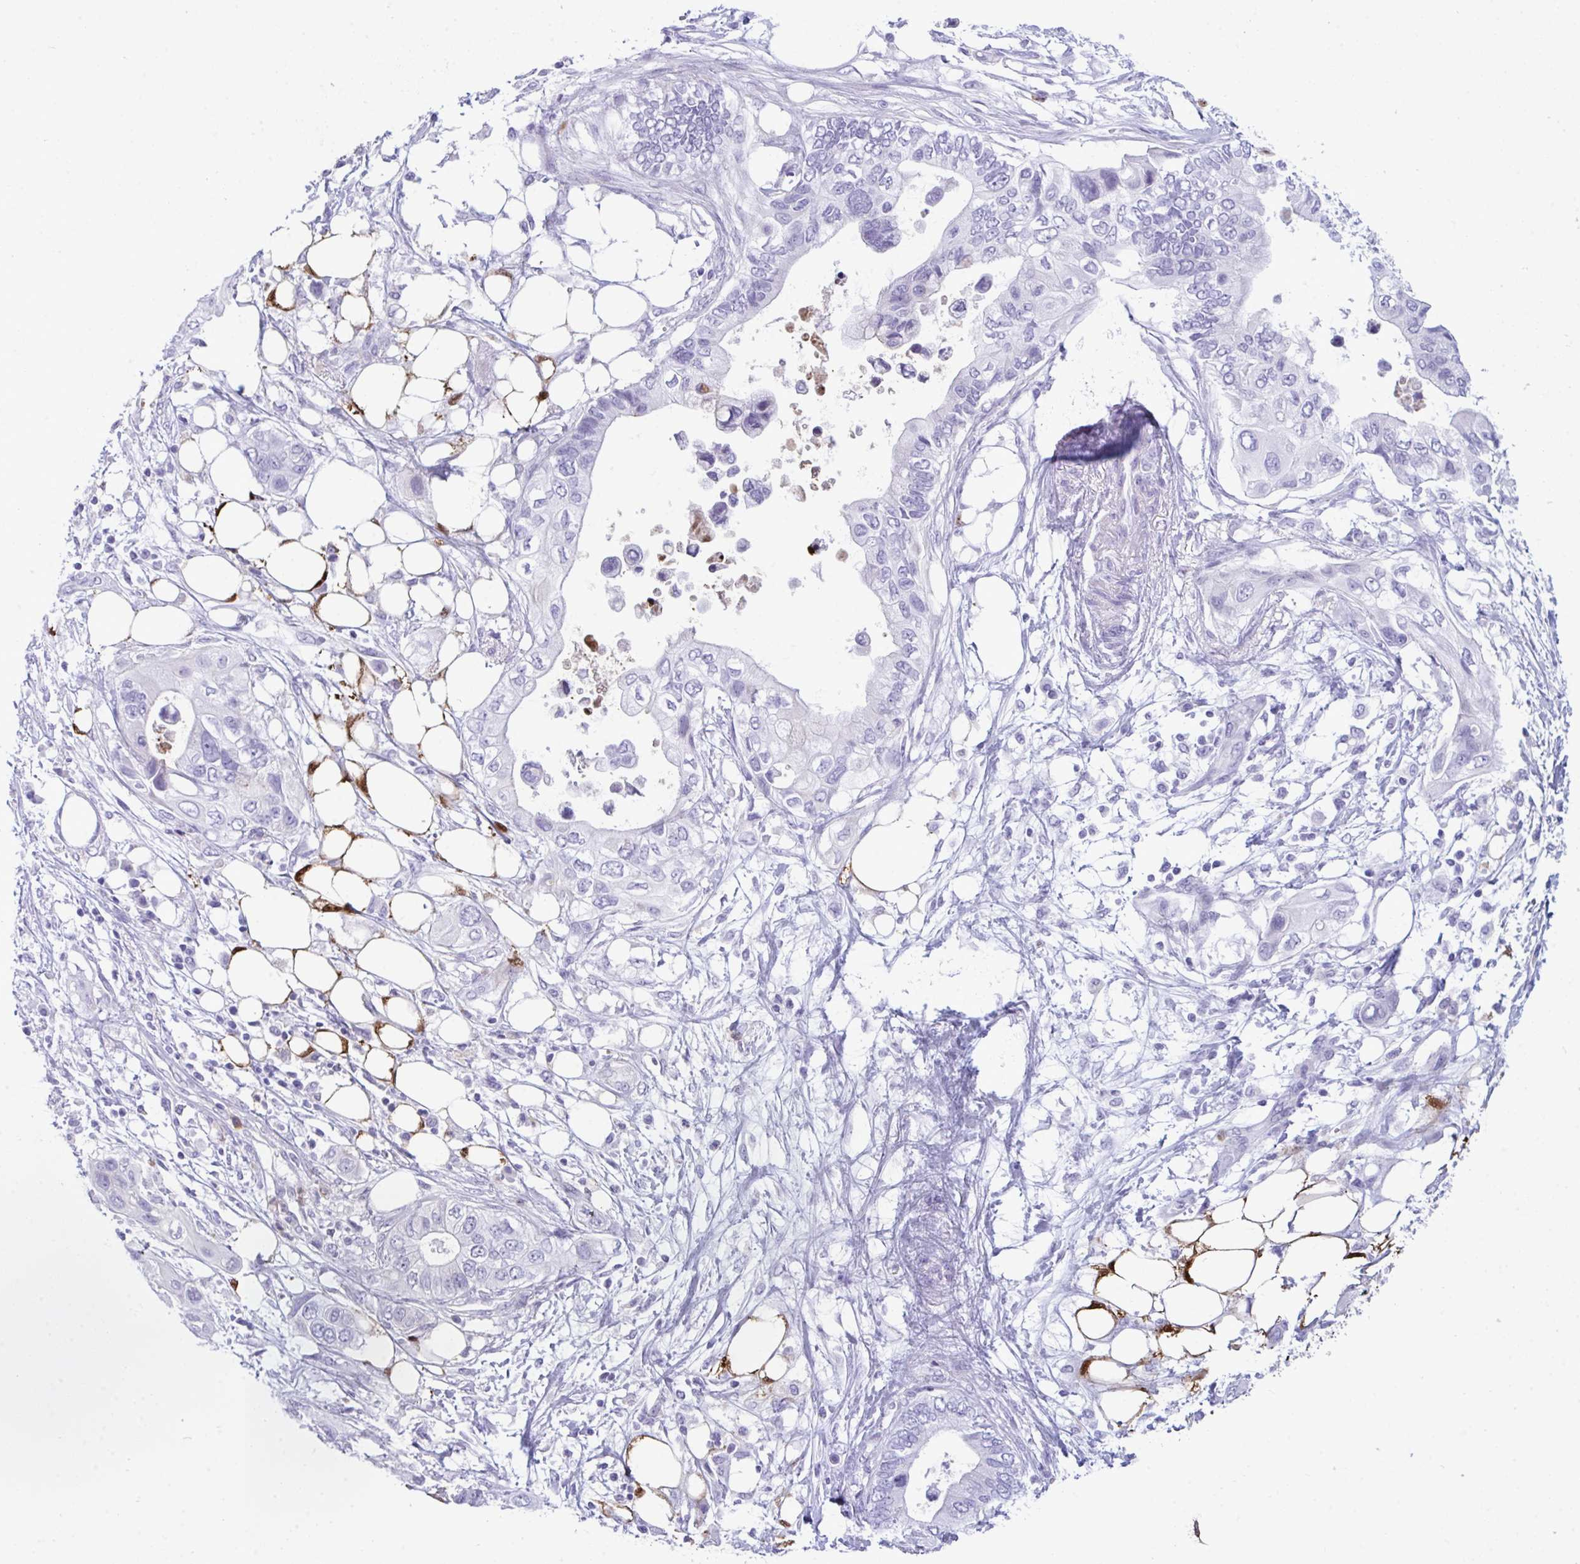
{"staining": {"intensity": "negative", "quantity": "none", "location": "none"}, "tissue": "pancreatic cancer", "cell_type": "Tumor cells", "image_type": "cancer", "snomed": [{"axis": "morphology", "description": "Adenocarcinoma, NOS"}, {"axis": "topography", "description": "Pancreas"}], "caption": "Protein analysis of pancreatic adenocarcinoma shows no significant positivity in tumor cells.", "gene": "ARHGAP42", "patient": {"sex": "female", "age": 63}}